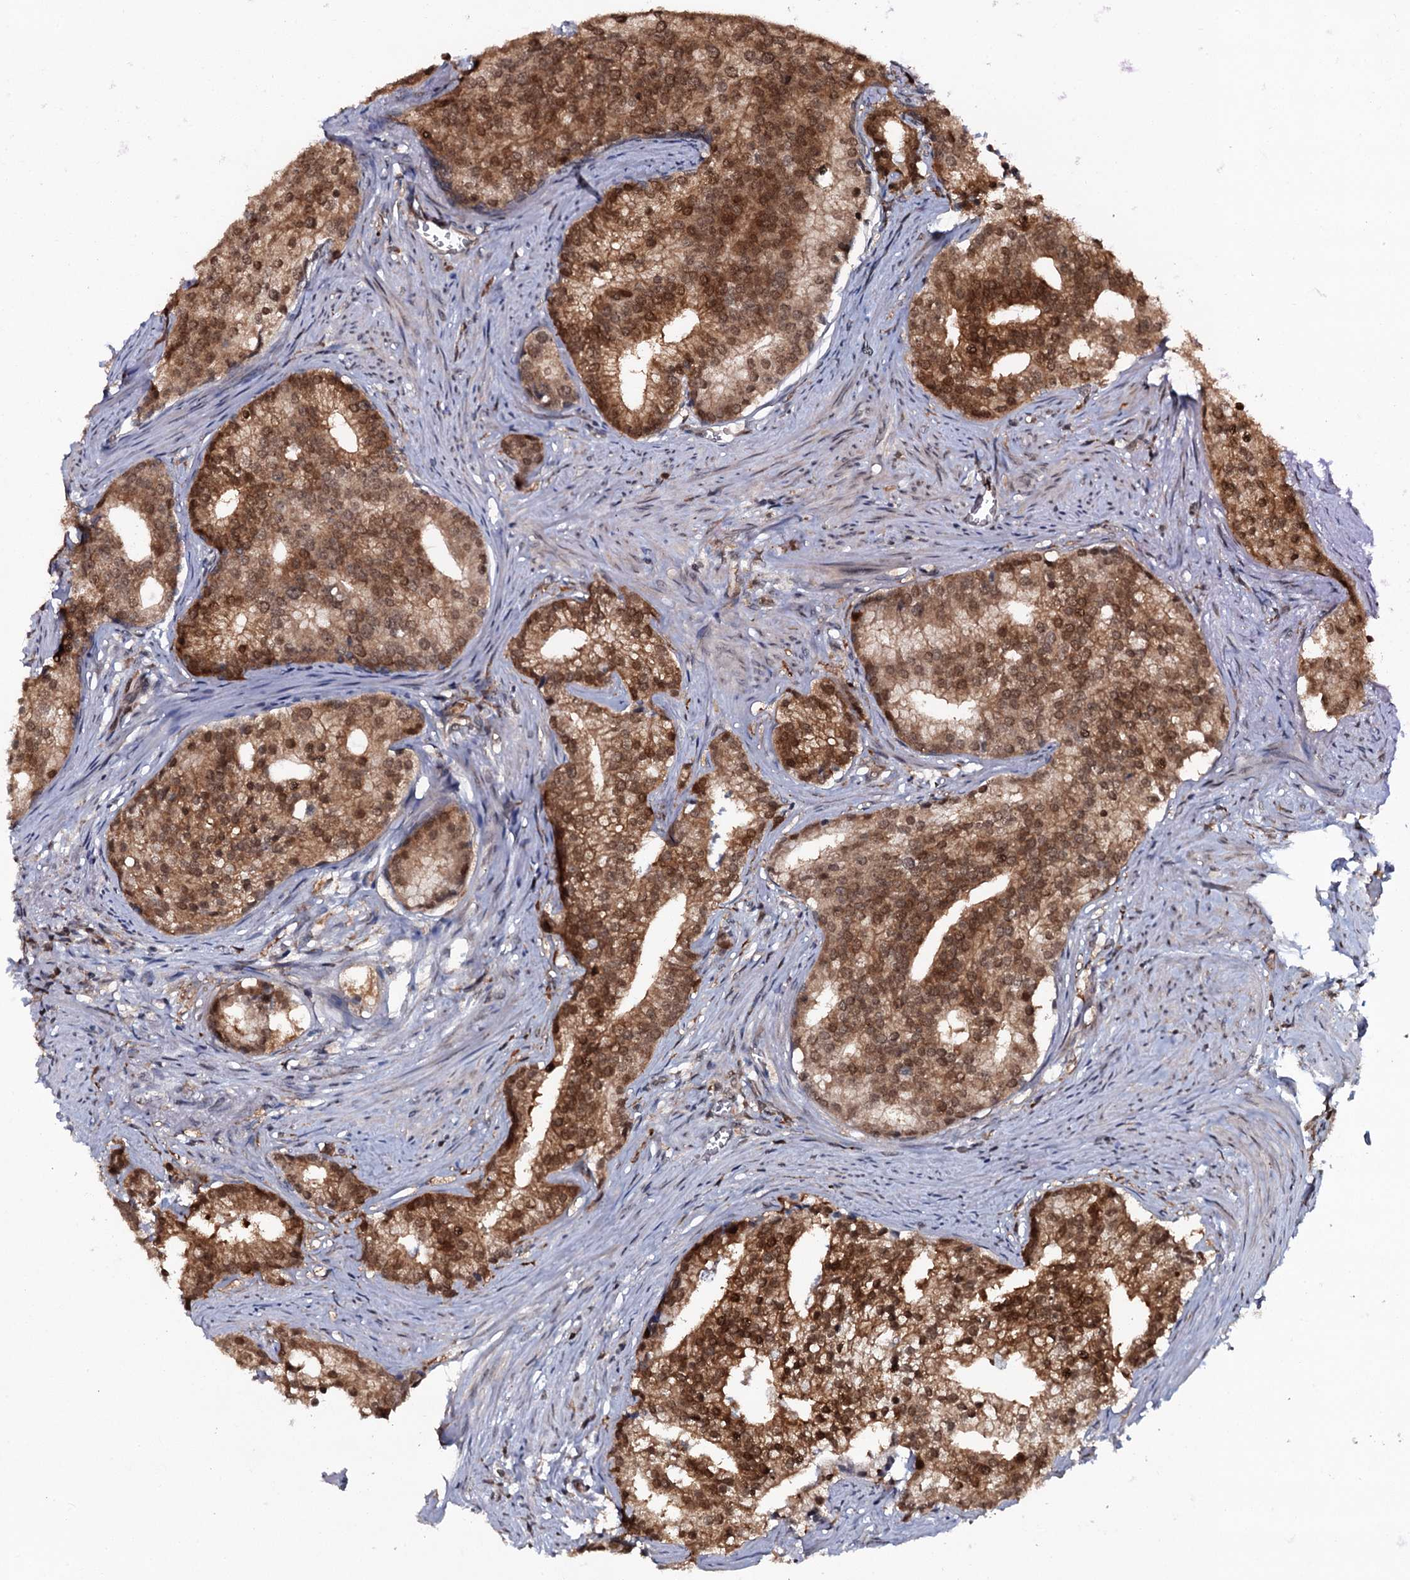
{"staining": {"intensity": "moderate", "quantity": ">75%", "location": "cytoplasmic/membranous,nuclear"}, "tissue": "prostate cancer", "cell_type": "Tumor cells", "image_type": "cancer", "snomed": [{"axis": "morphology", "description": "Adenocarcinoma, Low grade"}, {"axis": "topography", "description": "Prostate"}], "caption": "DAB immunohistochemical staining of prostate cancer reveals moderate cytoplasmic/membranous and nuclear protein expression in about >75% of tumor cells. The staining is performed using DAB brown chromogen to label protein expression. The nuclei are counter-stained blue using hematoxylin.", "gene": "HDDC3", "patient": {"sex": "male", "age": 71}}